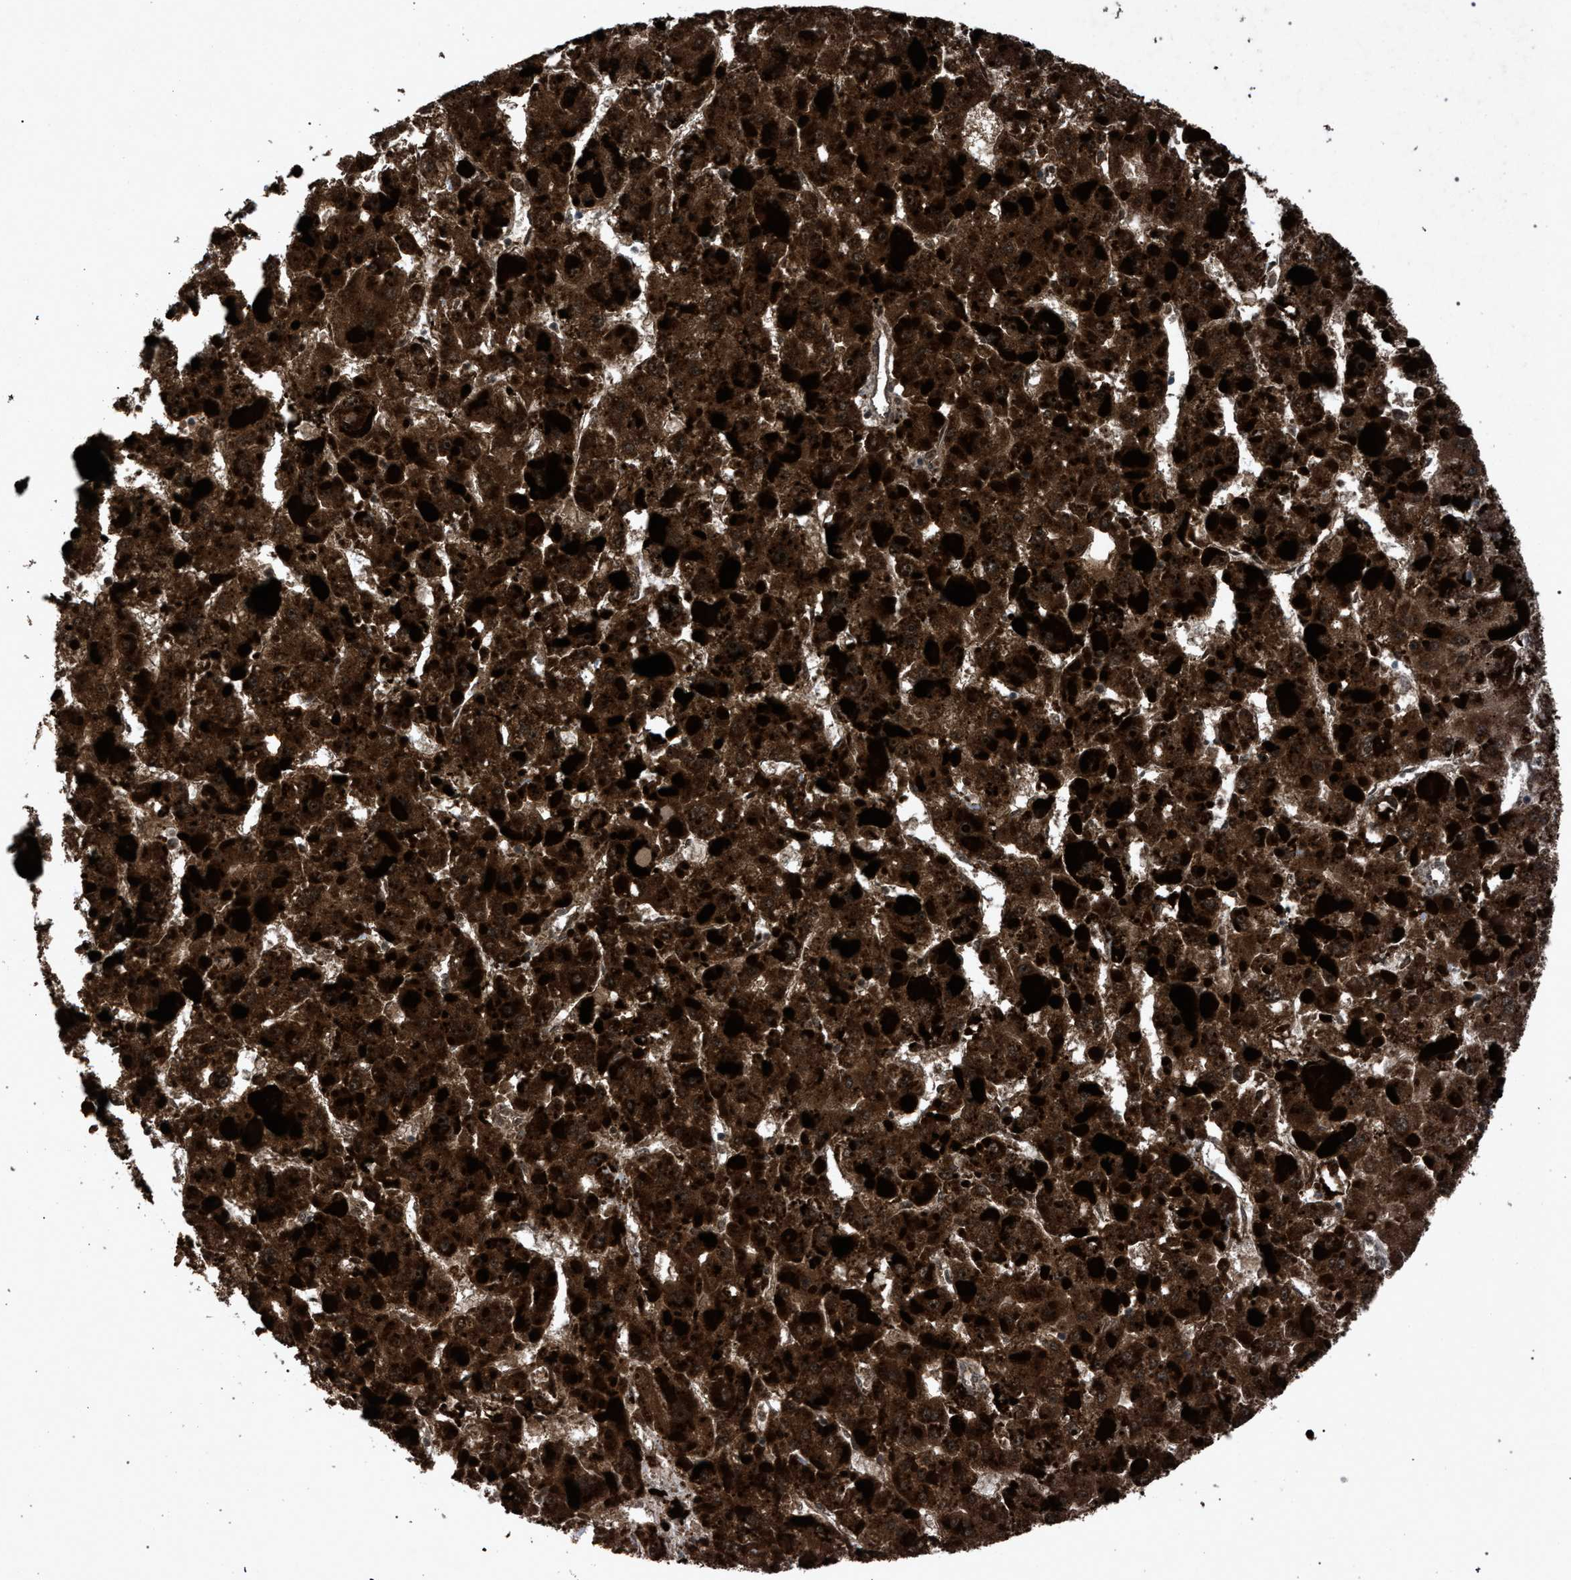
{"staining": {"intensity": "strong", "quantity": ">75%", "location": "cytoplasmic/membranous"}, "tissue": "liver cancer", "cell_type": "Tumor cells", "image_type": "cancer", "snomed": [{"axis": "morphology", "description": "Carcinoma, Hepatocellular, NOS"}, {"axis": "topography", "description": "Liver"}], "caption": "Immunohistochemical staining of human hepatocellular carcinoma (liver) exhibits strong cytoplasmic/membranous protein expression in approximately >75% of tumor cells.", "gene": "HSD17B4", "patient": {"sex": "female", "age": 73}}